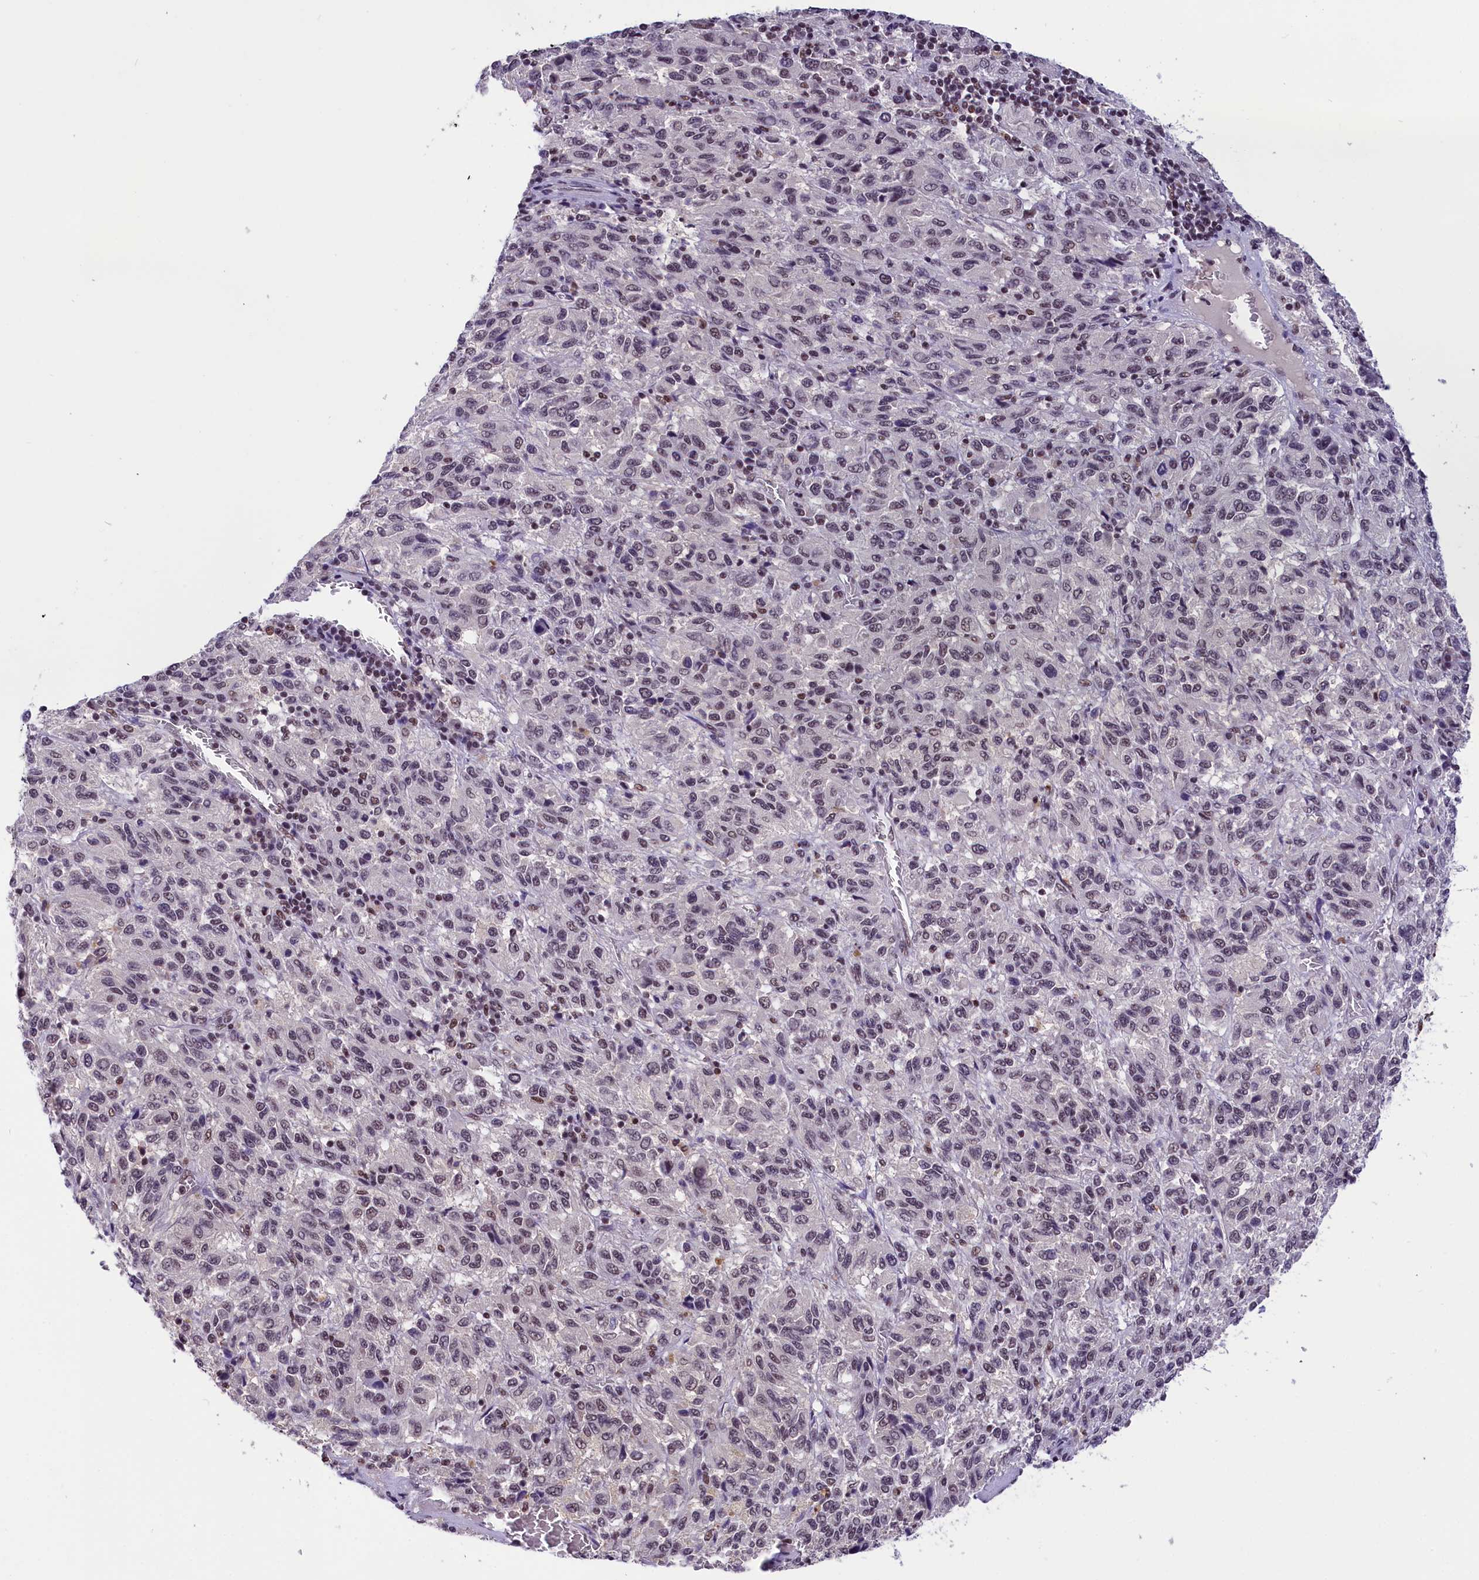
{"staining": {"intensity": "weak", "quantity": "25%-75%", "location": "nuclear"}, "tissue": "melanoma", "cell_type": "Tumor cells", "image_type": "cancer", "snomed": [{"axis": "morphology", "description": "Malignant melanoma, Metastatic site"}, {"axis": "topography", "description": "Lung"}], "caption": "Human malignant melanoma (metastatic site) stained for a protein (brown) demonstrates weak nuclear positive staining in approximately 25%-75% of tumor cells.", "gene": "ZC3H4", "patient": {"sex": "male", "age": 64}}